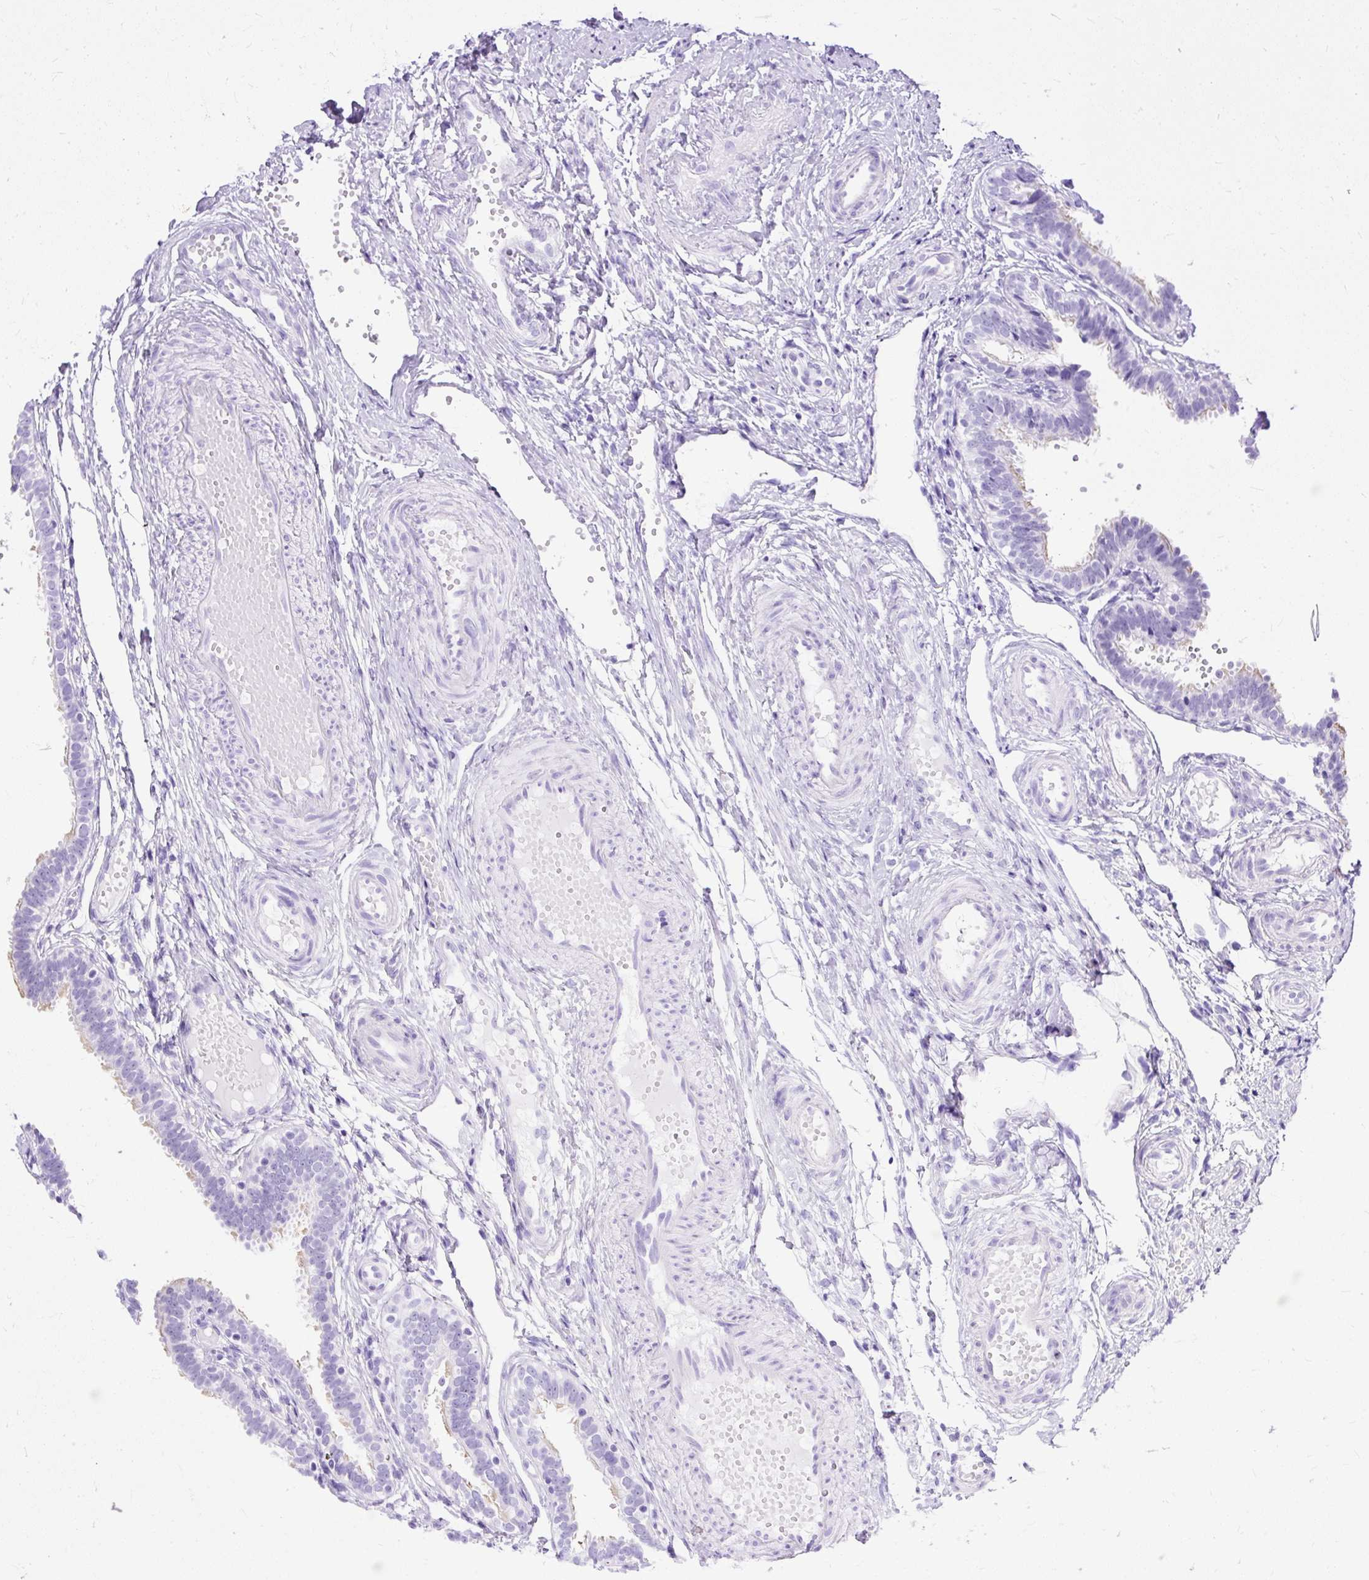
{"staining": {"intensity": "negative", "quantity": "none", "location": "none"}, "tissue": "fallopian tube", "cell_type": "Glandular cells", "image_type": "normal", "snomed": [{"axis": "morphology", "description": "Normal tissue, NOS"}, {"axis": "topography", "description": "Fallopian tube"}], "caption": "Fallopian tube stained for a protein using immunohistochemistry reveals no staining glandular cells.", "gene": "HEY1", "patient": {"sex": "female", "age": 37}}